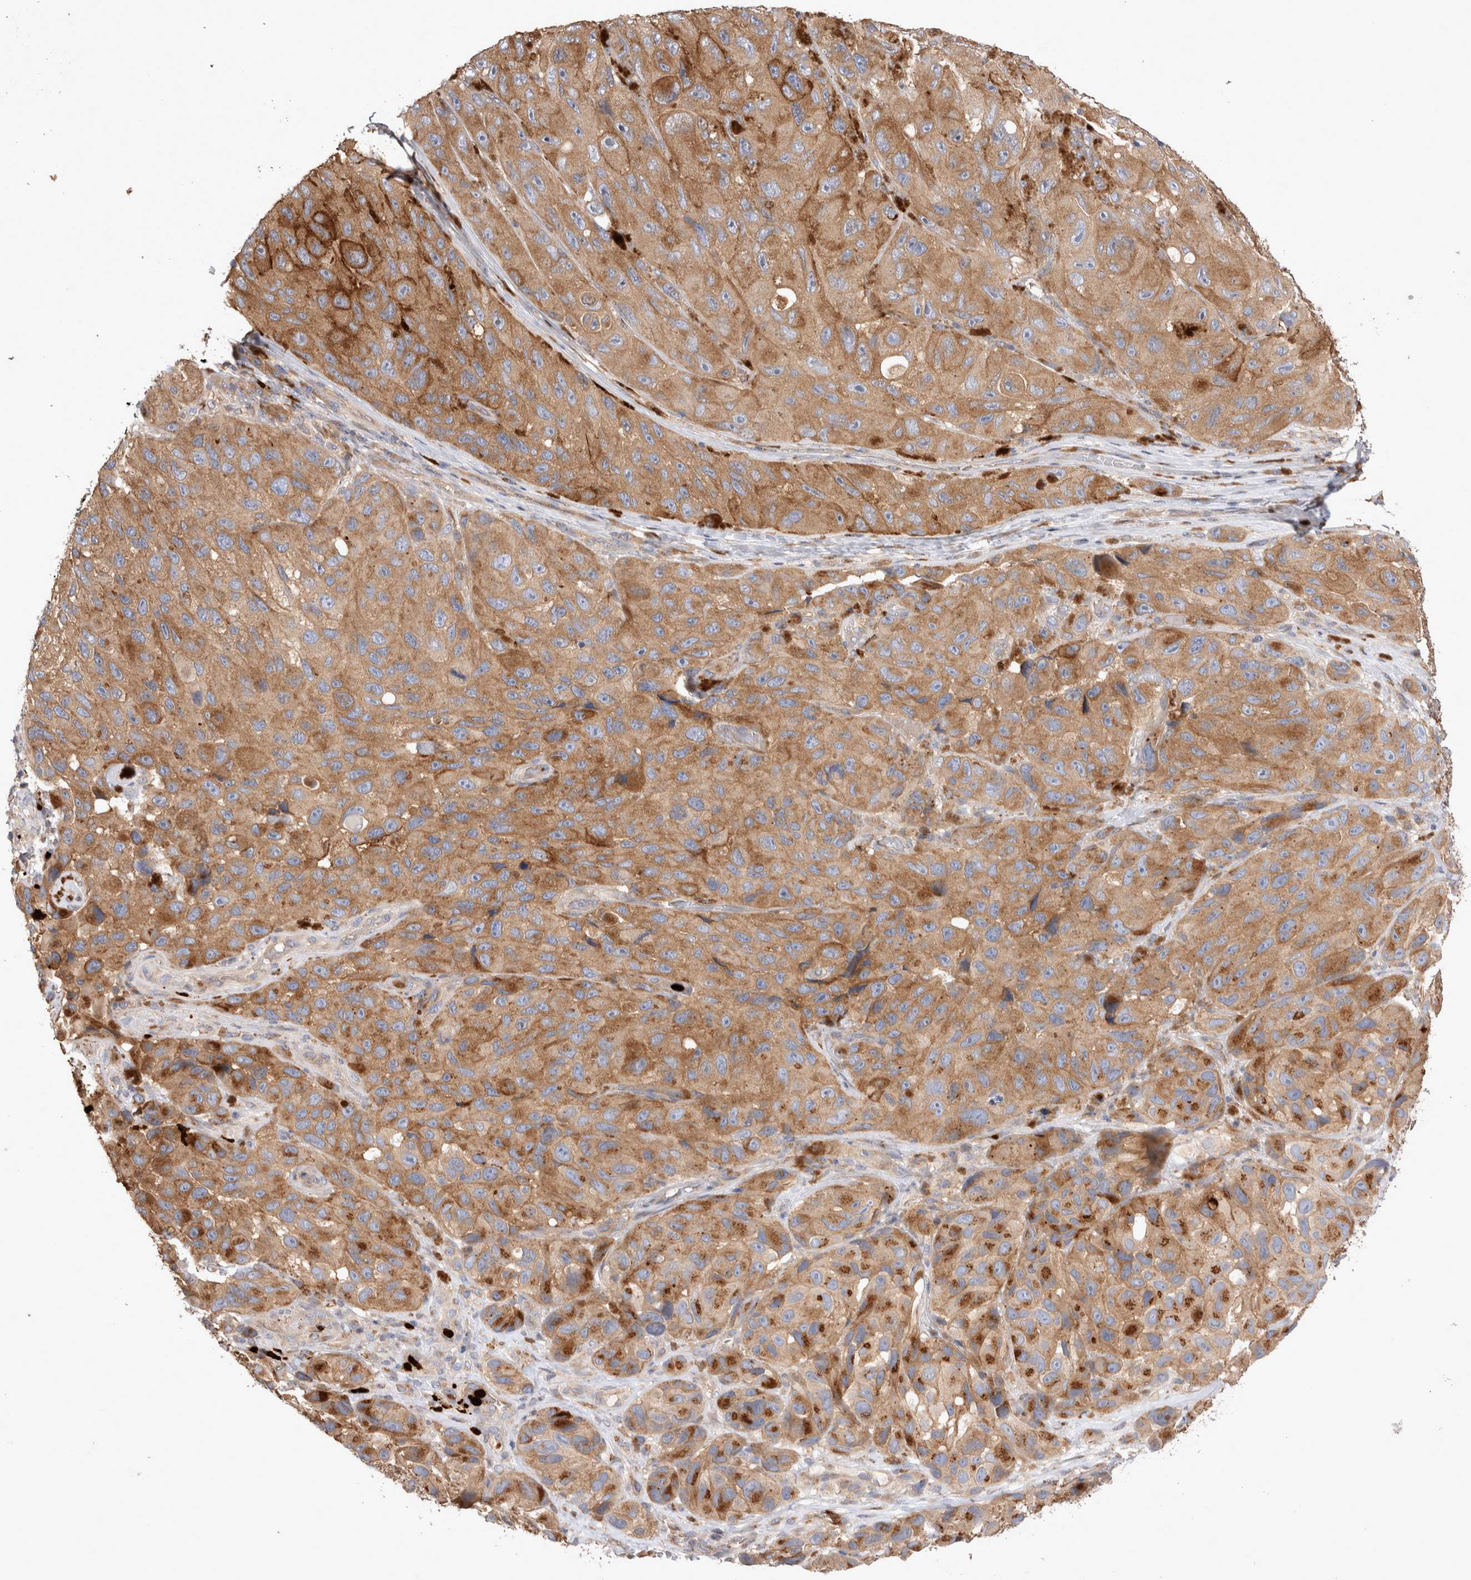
{"staining": {"intensity": "moderate", "quantity": ">75%", "location": "cytoplasmic/membranous"}, "tissue": "melanoma", "cell_type": "Tumor cells", "image_type": "cancer", "snomed": [{"axis": "morphology", "description": "Malignant melanoma, NOS"}, {"axis": "topography", "description": "Skin"}], "caption": "Tumor cells display moderate cytoplasmic/membranous positivity in about >75% of cells in melanoma. (Stains: DAB in brown, nuclei in blue, Microscopy: brightfield microscopy at high magnification).", "gene": "NXT2", "patient": {"sex": "female", "age": 73}}